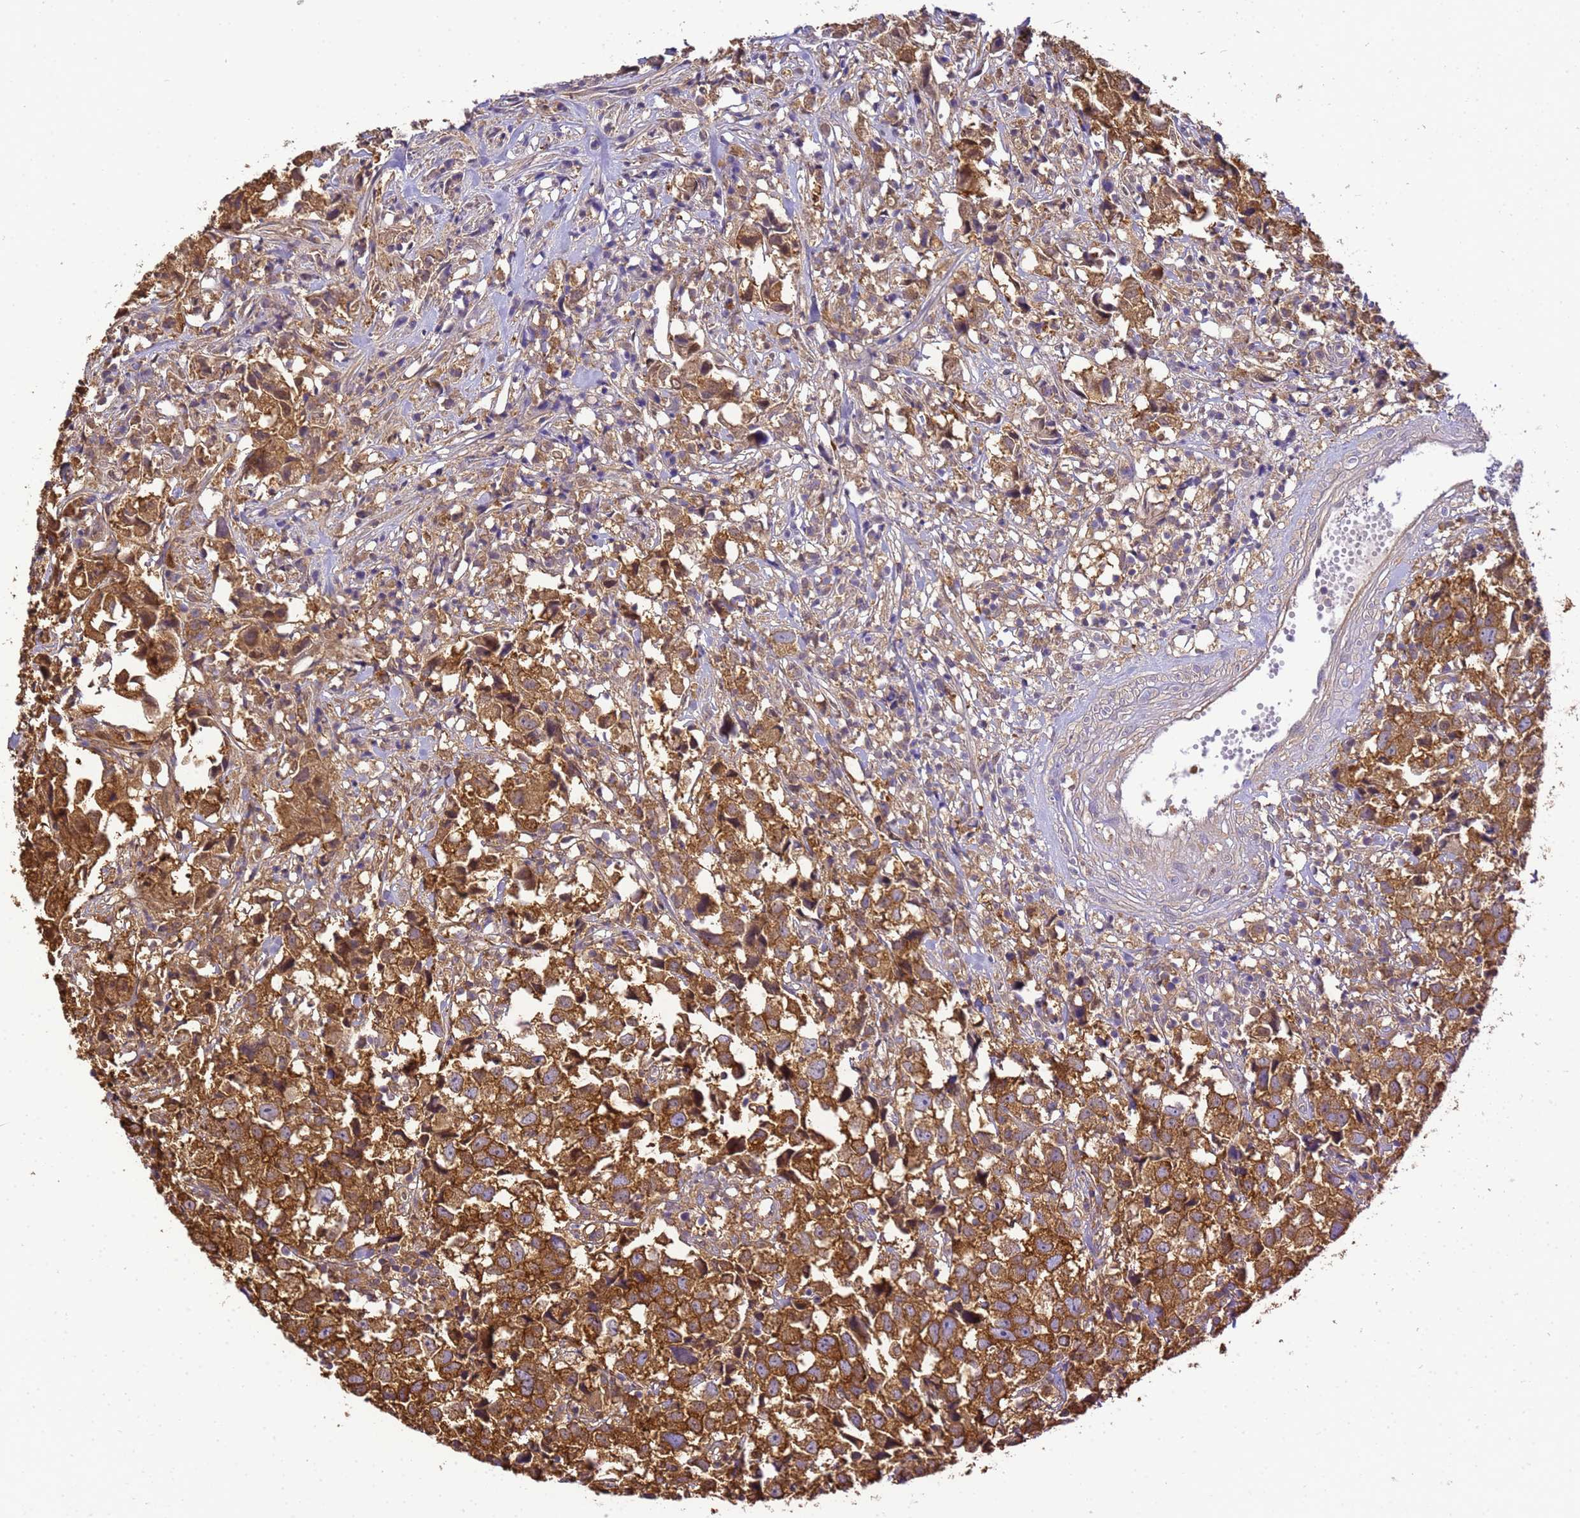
{"staining": {"intensity": "strong", "quantity": ">75%", "location": "cytoplasmic/membranous"}, "tissue": "urothelial cancer", "cell_type": "Tumor cells", "image_type": "cancer", "snomed": [{"axis": "morphology", "description": "Urothelial carcinoma, High grade"}, {"axis": "topography", "description": "Urinary bladder"}], "caption": "DAB (3,3'-diaminobenzidine) immunohistochemical staining of urothelial cancer demonstrates strong cytoplasmic/membranous protein expression in approximately >75% of tumor cells.", "gene": "NARS1", "patient": {"sex": "female", "age": 75}}